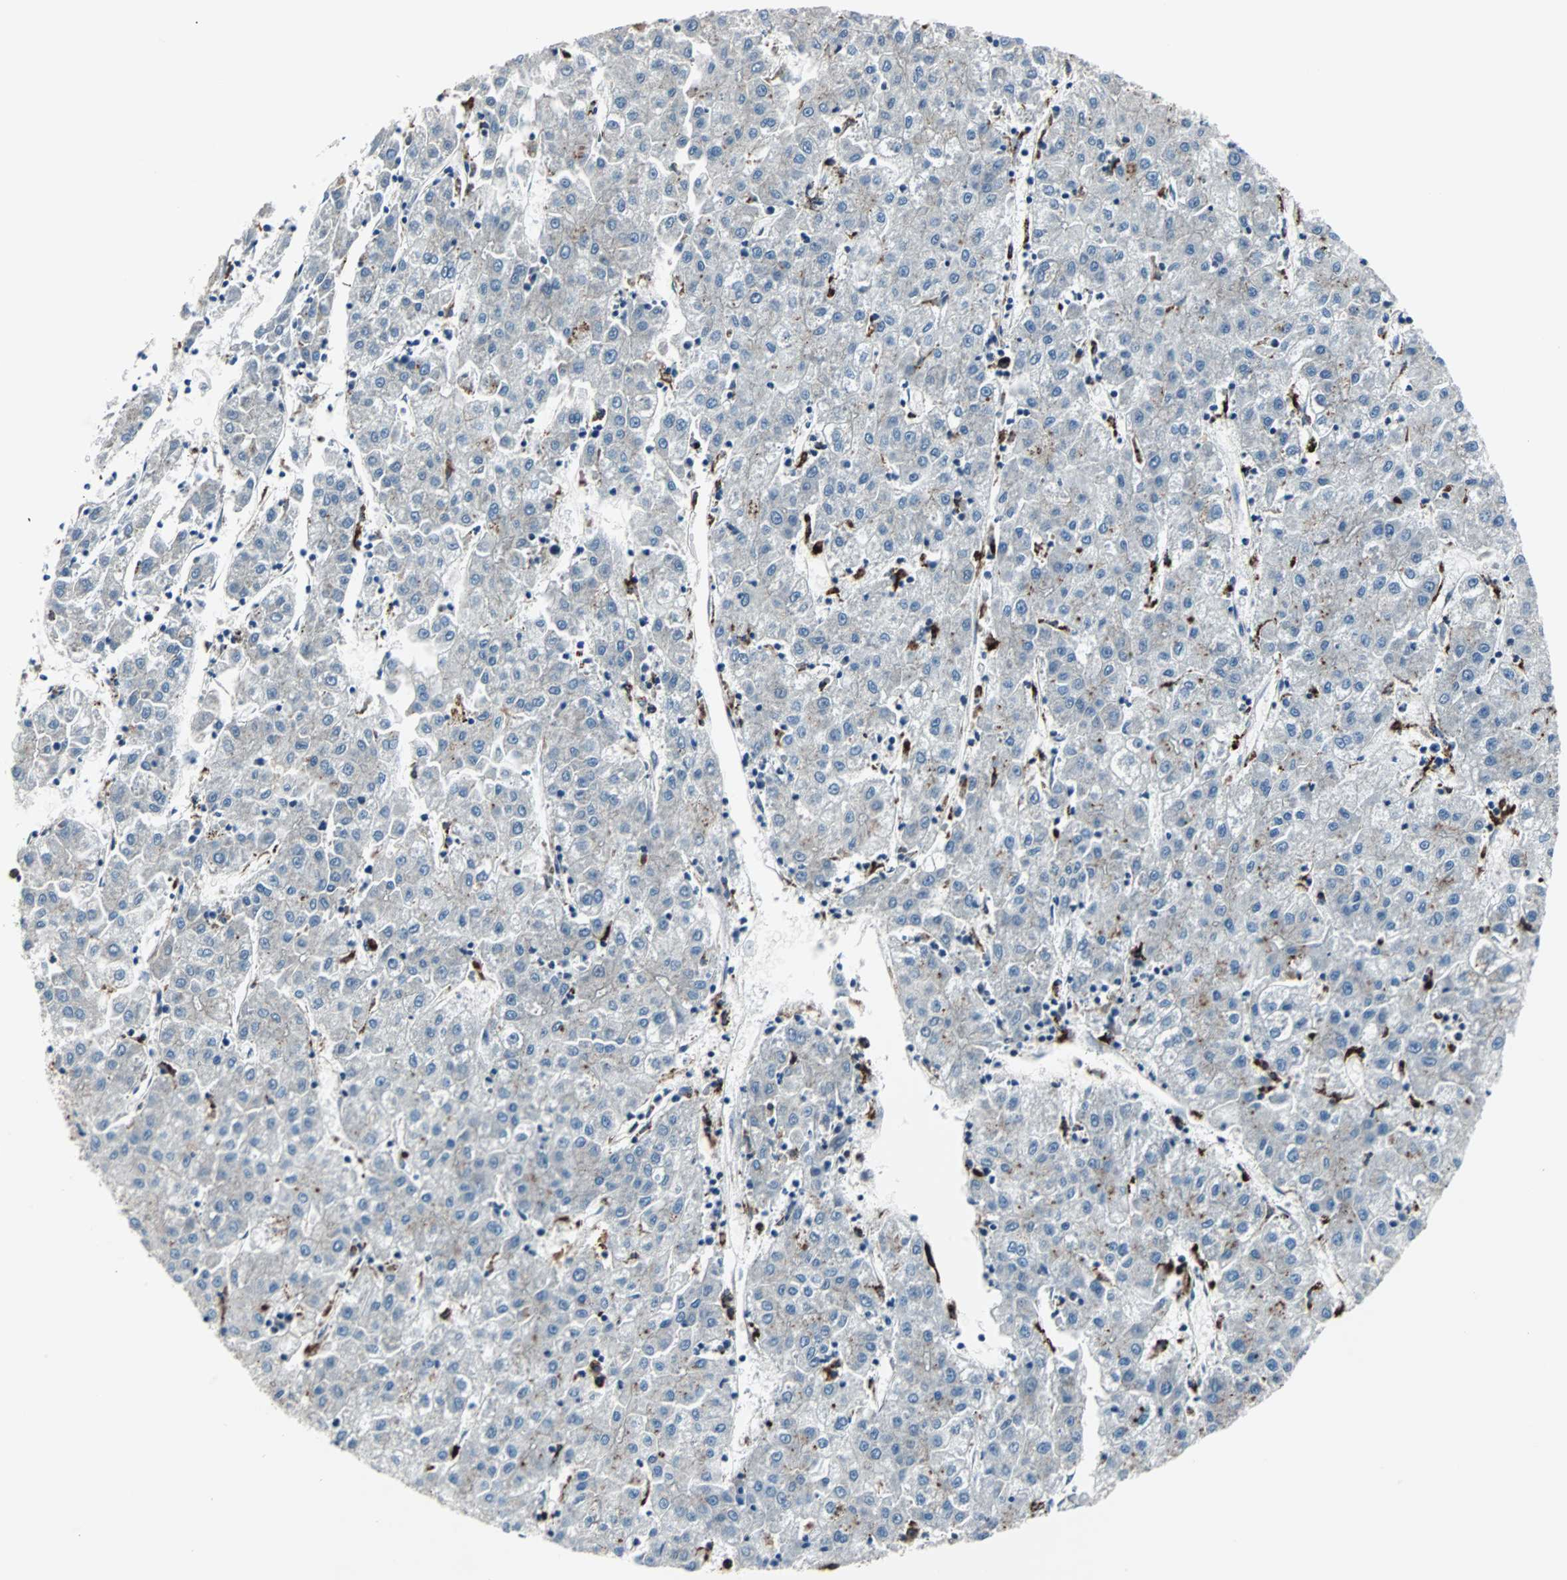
{"staining": {"intensity": "negative", "quantity": "none", "location": "none"}, "tissue": "liver cancer", "cell_type": "Tumor cells", "image_type": "cancer", "snomed": [{"axis": "morphology", "description": "Carcinoma, Hepatocellular, NOS"}, {"axis": "topography", "description": "Liver"}], "caption": "Histopathology image shows no protein staining in tumor cells of hepatocellular carcinoma (liver) tissue. (DAB immunohistochemistry with hematoxylin counter stain).", "gene": "RELA", "patient": {"sex": "male", "age": 72}}